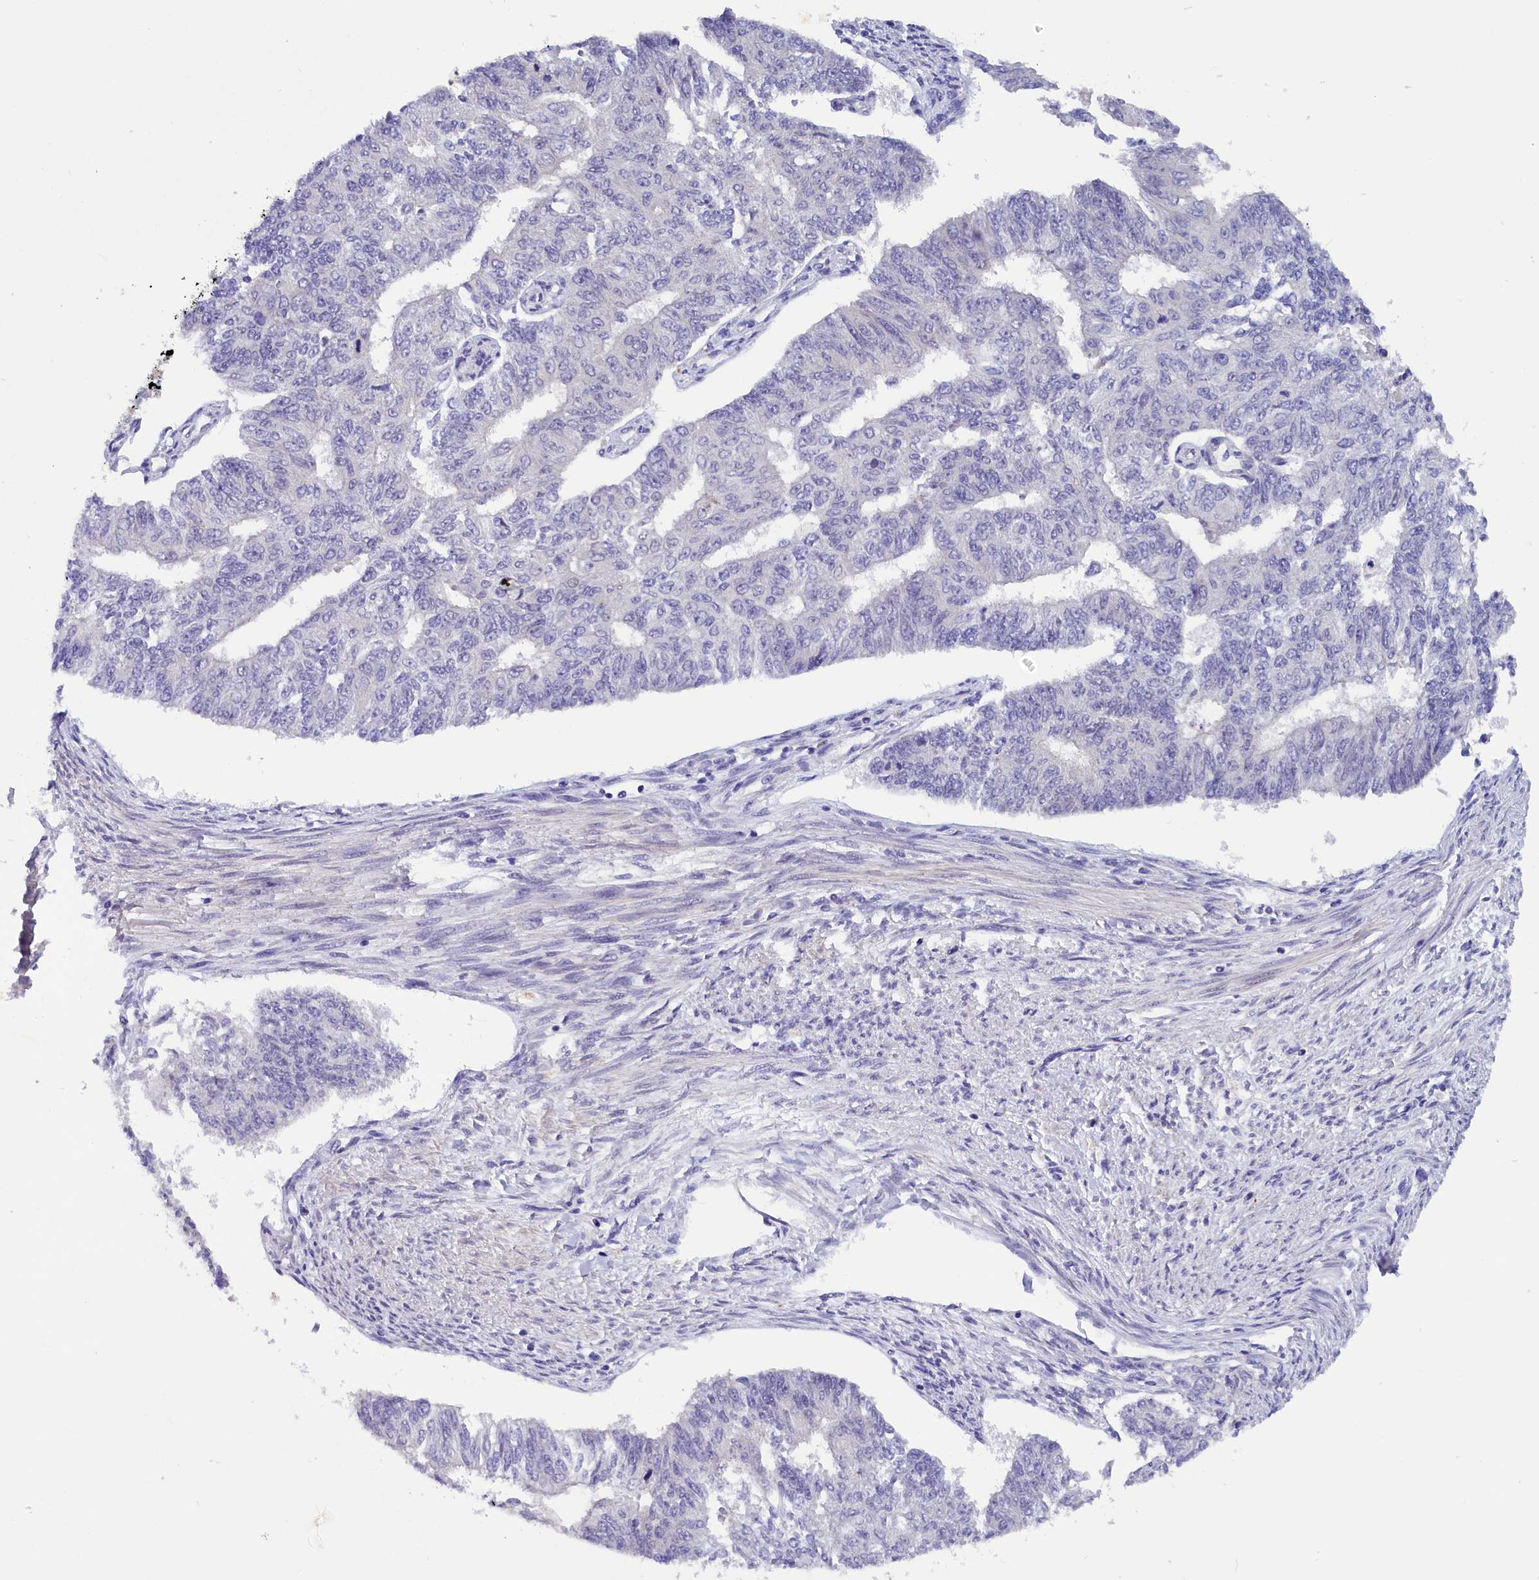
{"staining": {"intensity": "negative", "quantity": "none", "location": "none"}, "tissue": "endometrial cancer", "cell_type": "Tumor cells", "image_type": "cancer", "snomed": [{"axis": "morphology", "description": "Adenocarcinoma, NOS"}, {"axis": "topography", "description": "Endometrium"}], "caption": "An image of human endometrial adenocarcinoma is negative for staining in tumor cells.", "gene": "BTBD9", "patient": {"sex": "female", "age": 32}}